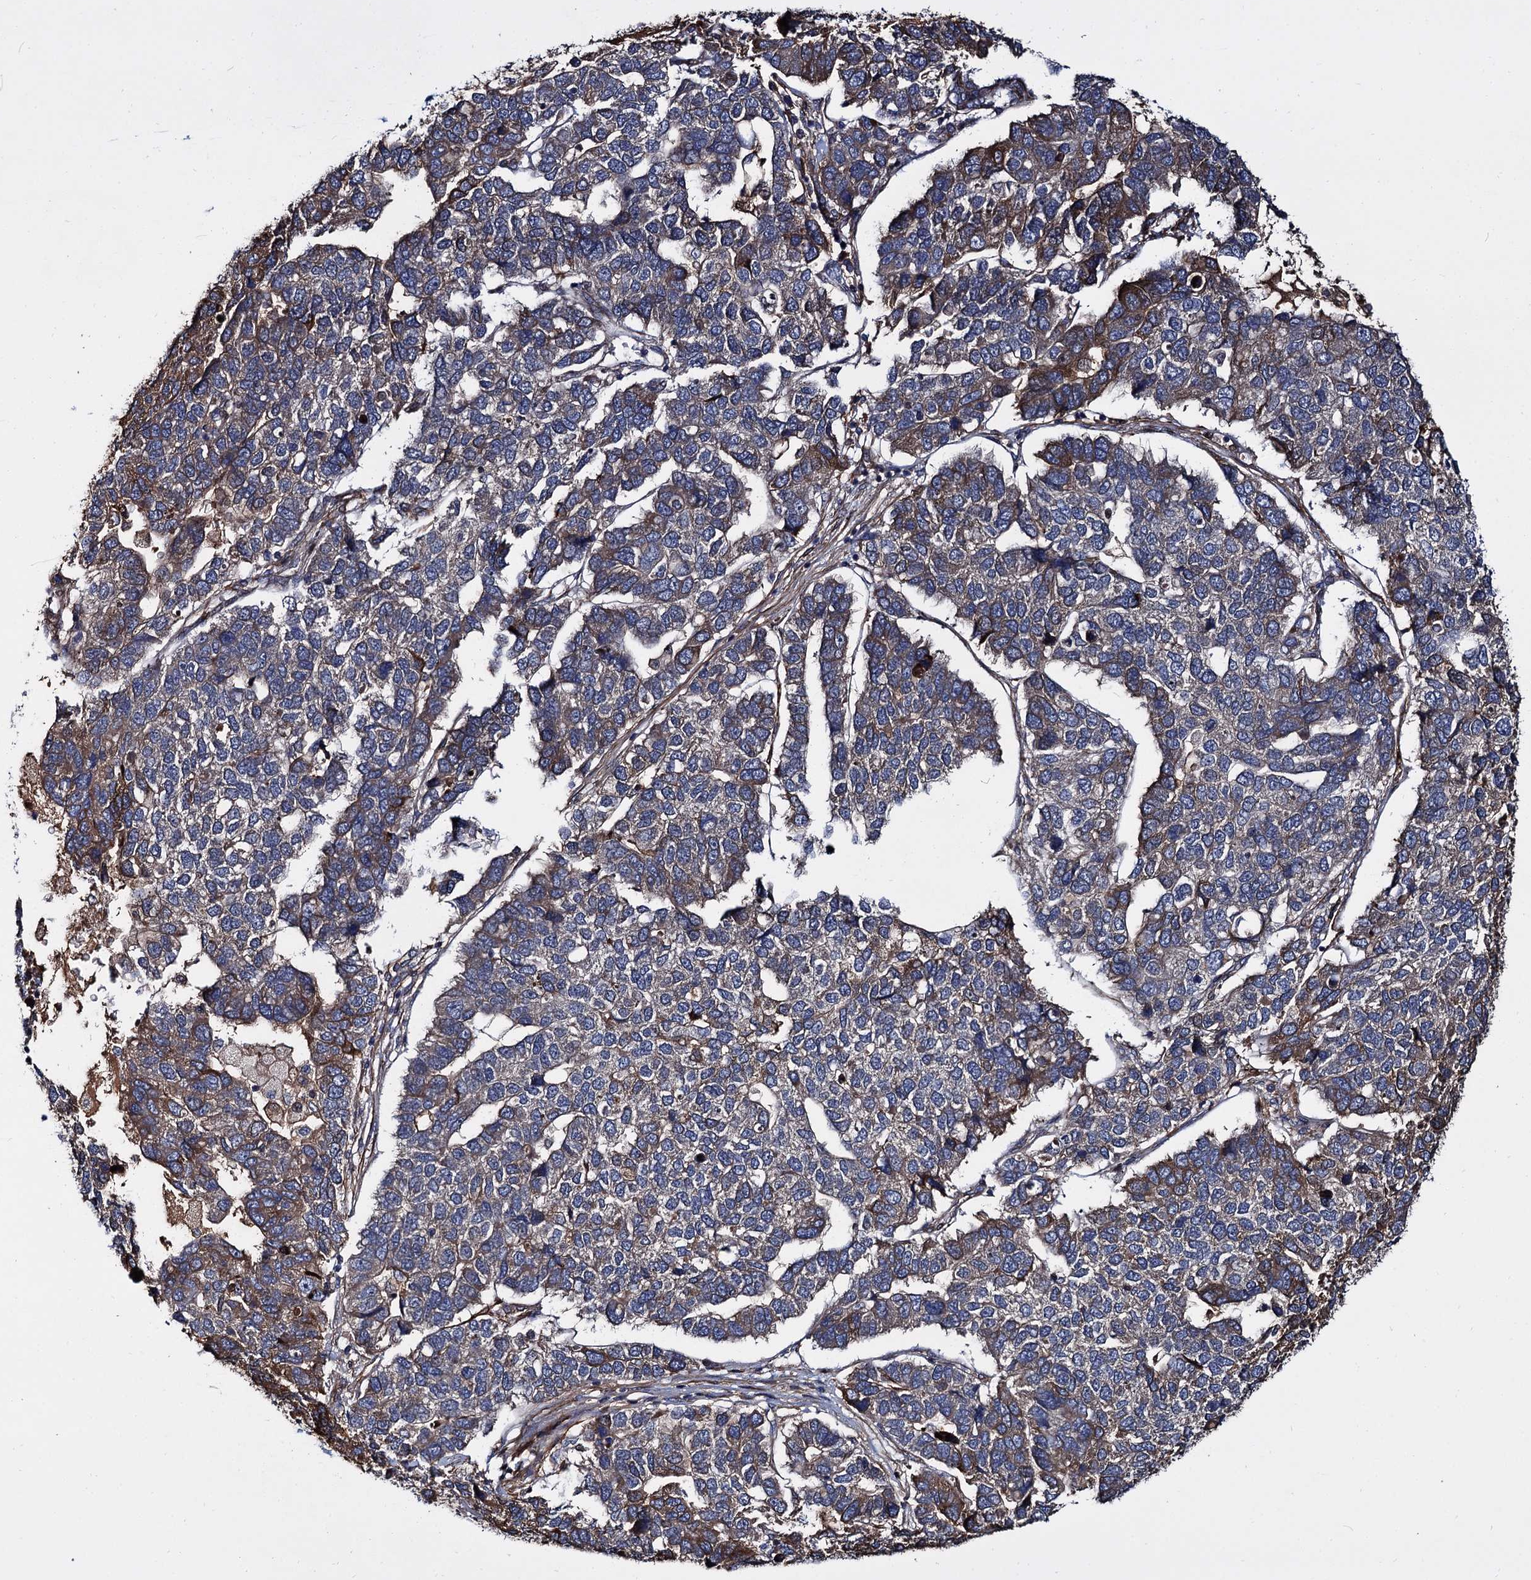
{"staining": {"intensity": "moderate", "quantity": "<25%", "location": "cytoplasmic/membranous"}, "tissue": "pancreatic cancer", "cell_type": "Tumor cells", "image_type": "cancer", "snomed": [{"axis": "morphology", "description": "Adenocarcinoma, NOS"}, {"axis": "topography", "description": "Pancreas"}], "caption": "Protein staining exhibits moderate cytoplasmic/membranous positivity in approximately <25% of tumor cells in pancreatic adenocarcinoma.", "gene": "ISM2", "patient": {"sex": "female", "age": 61}}